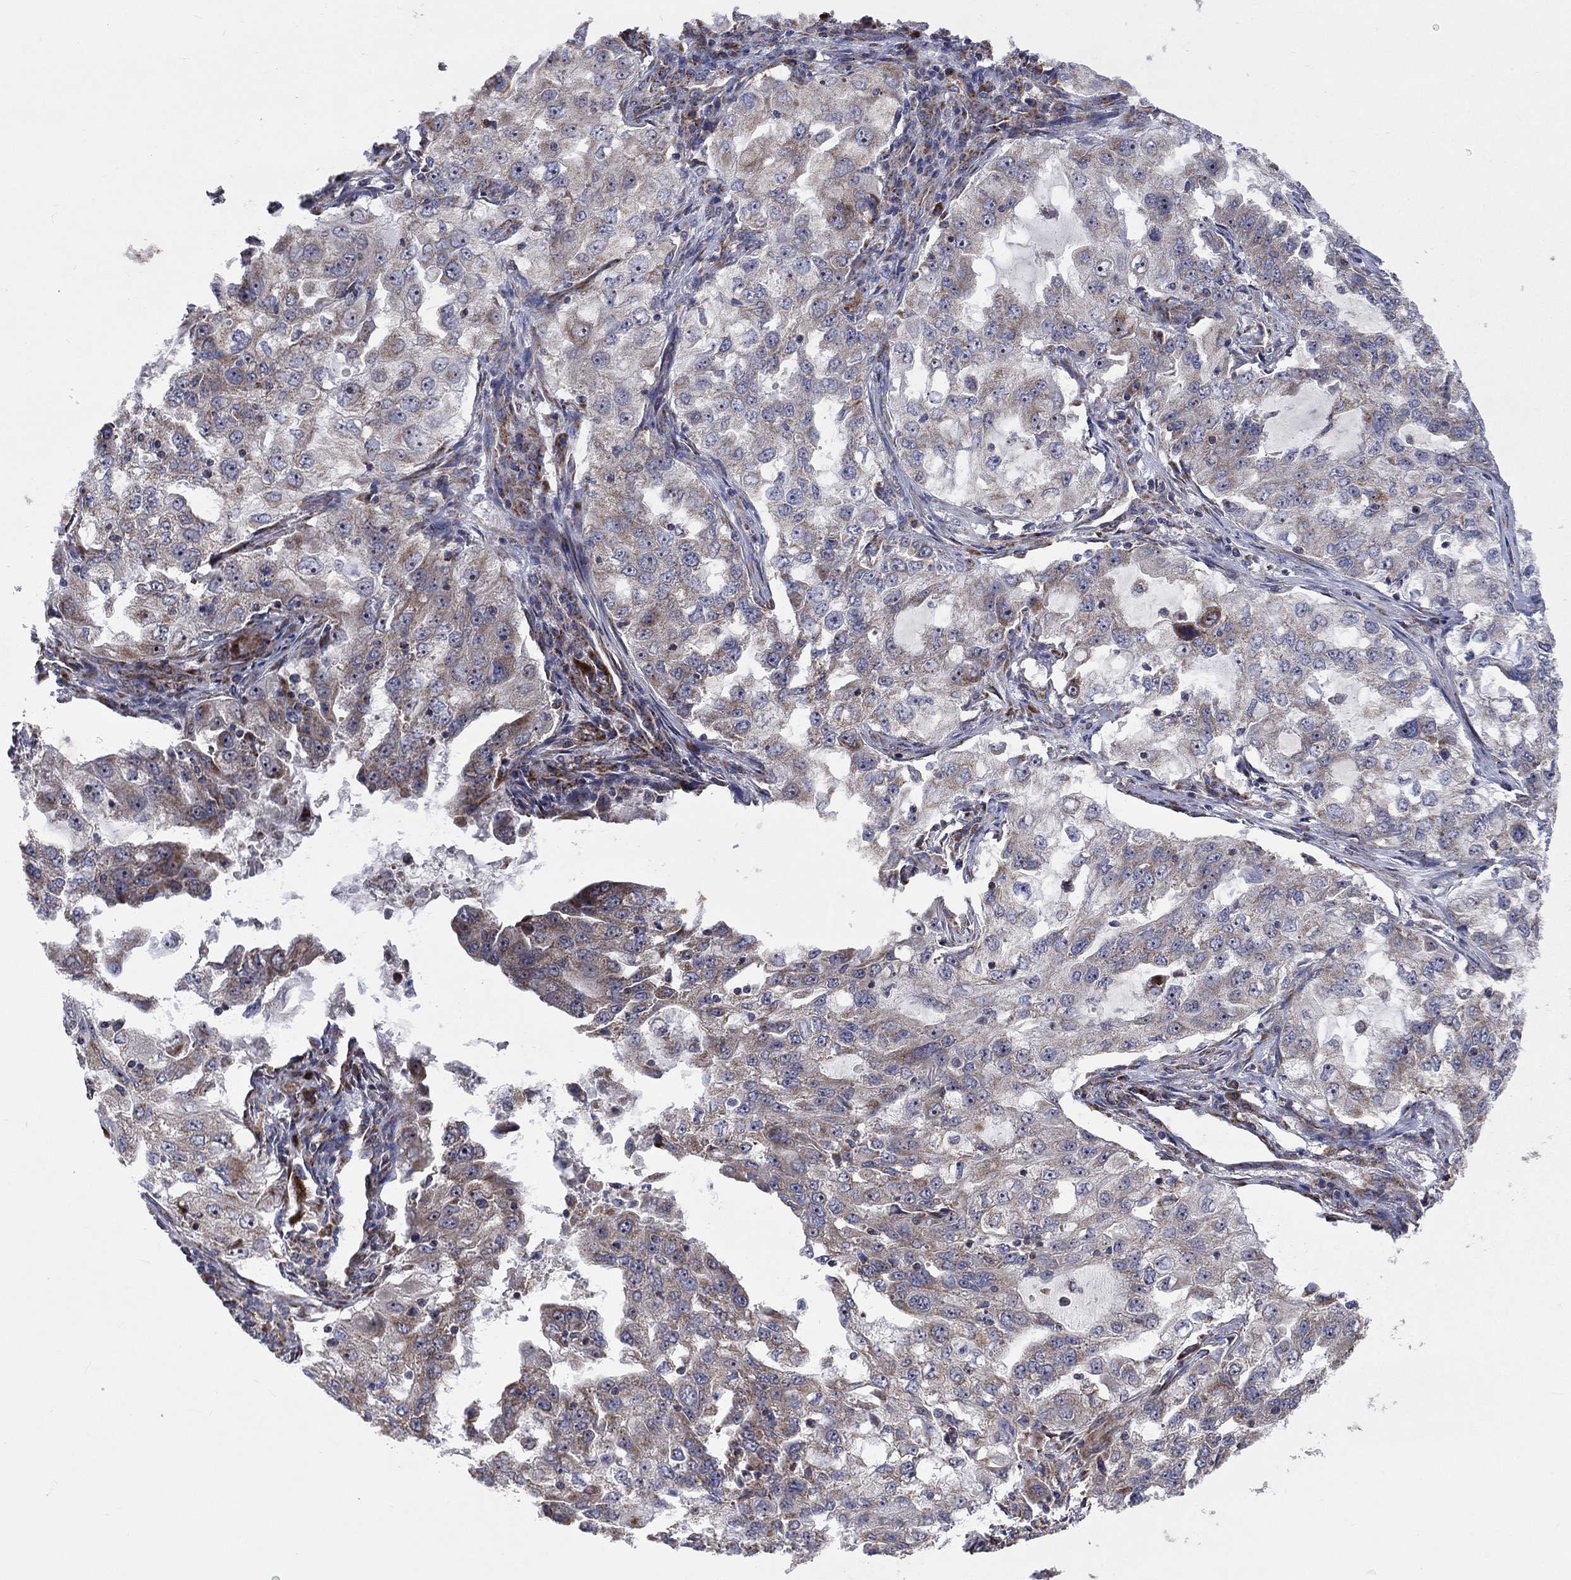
{"staining": {"intensity": "weak", "quantity": "<25%", "location": "cytoplasmic/membranous"}, "tissue": "lung cancer", "cell_type": "Tumor cells", "image_type": "cancer", "snomed": [{"axis": "morphology", "description": "Adenocarcinoma, NOS"}, {"axis": "topography", "description": "Lung"}], "caption": "Lung cancer (adenocarcinoma) stained for a protein using immunohistochemistry shows no positivity tumor cells.", "gene": "RPLP0", "patient": {"sex": "female", "age": 61}}